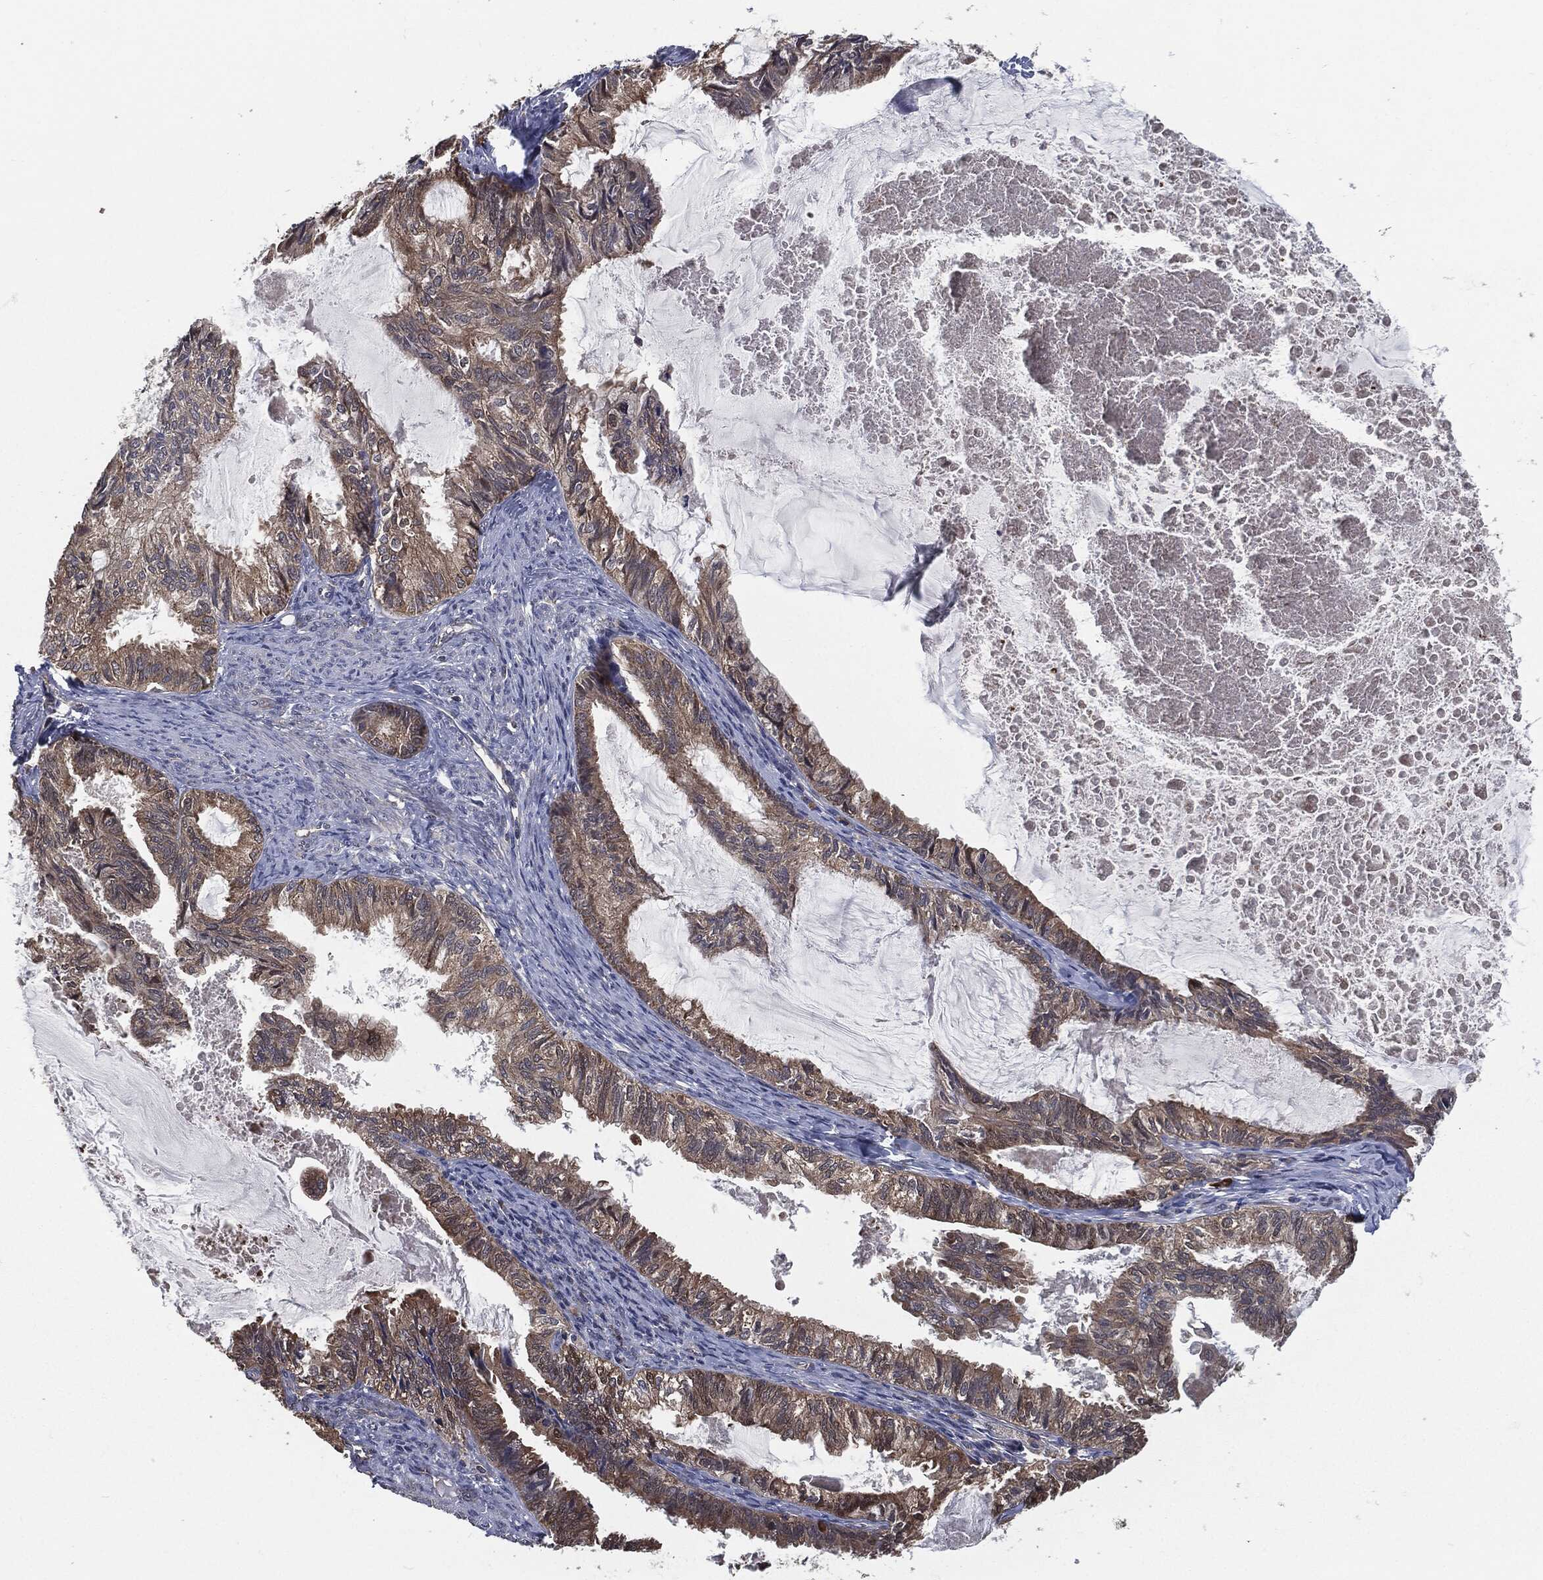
{"staining": {"intensity": "moderate", "quantity": "25%-75%", "location": "cytoplasmic/membranous"}, "tissue": "endometrial cancer", "cell_type": "Tumor cells", "image_type": "cancer", "snomed": [{"axis": "morphology", "description": "Adenocarcinoma, NOS"}, {"axis": "topography", "description": "Endometrium"}], "caption": "Endometrial cancer stained with a protein marker reveals moderate staining in tumor cells.", "gene": "PRDX4", "patient": {"sex": "female", "age": 86}}